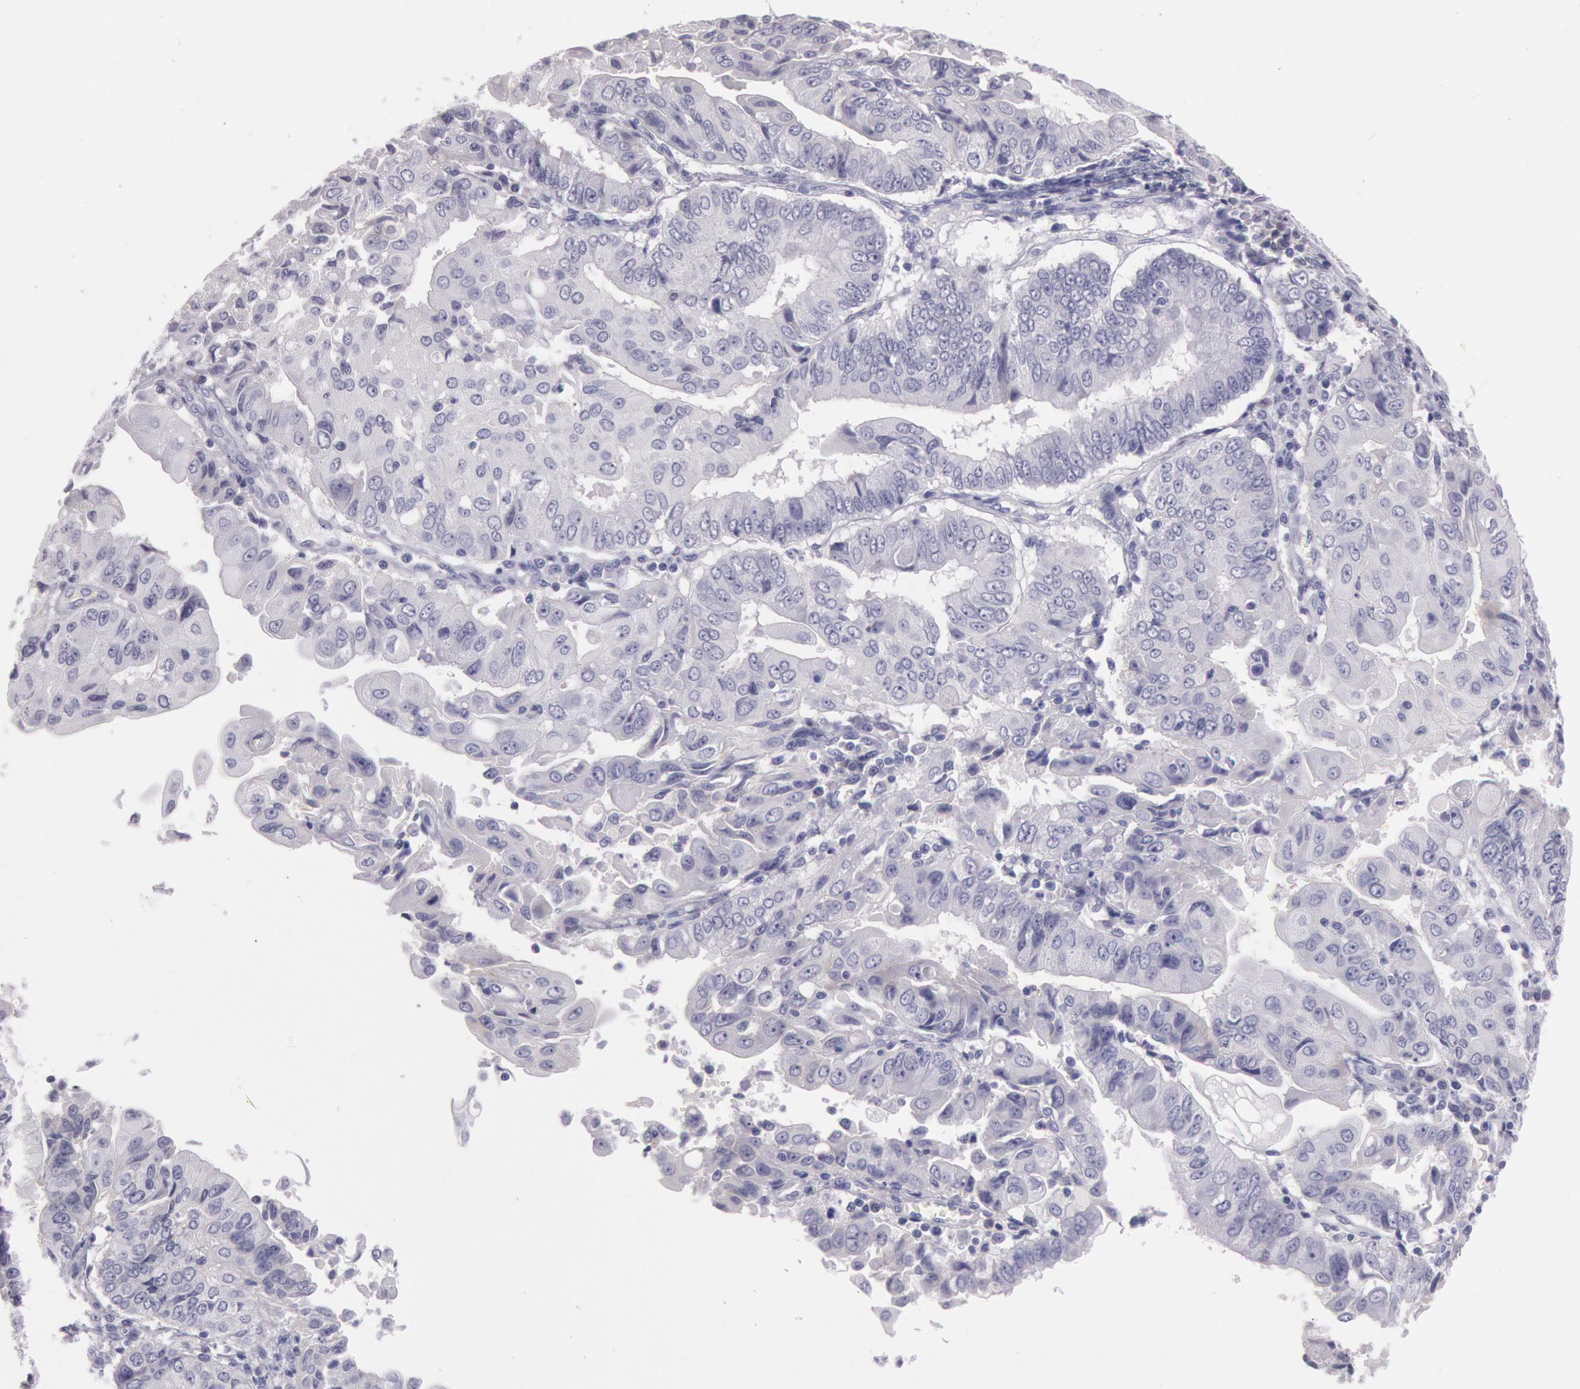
{"staining": {"intensity": "negative", "quantity": "none", "location": "none"}, "tissue": "endometrial cancer", "cell_type": "Tumor cells", "image_type": "cancer", "snomed": [{"axis": "morphology", "description": "Adenocarcinoma, NOS"}, {"axis": "topography", "description": "Endometrium"}], "caption": "High magnification brightfield microscopy of adenocarcinoma (endometrial) stained with DAB (3,3'-diaminobenzidine) (brown) and counterstained with hematoxylin (blue): tumor cells show no significant expression. The staining is performed using DAB (3,3'-diaminobenzidine) brown chromogen with nuclei counter-stained in using hematoxylin.", "gene": "EGFR", "patient": {"sex": "female", "age": 75}}